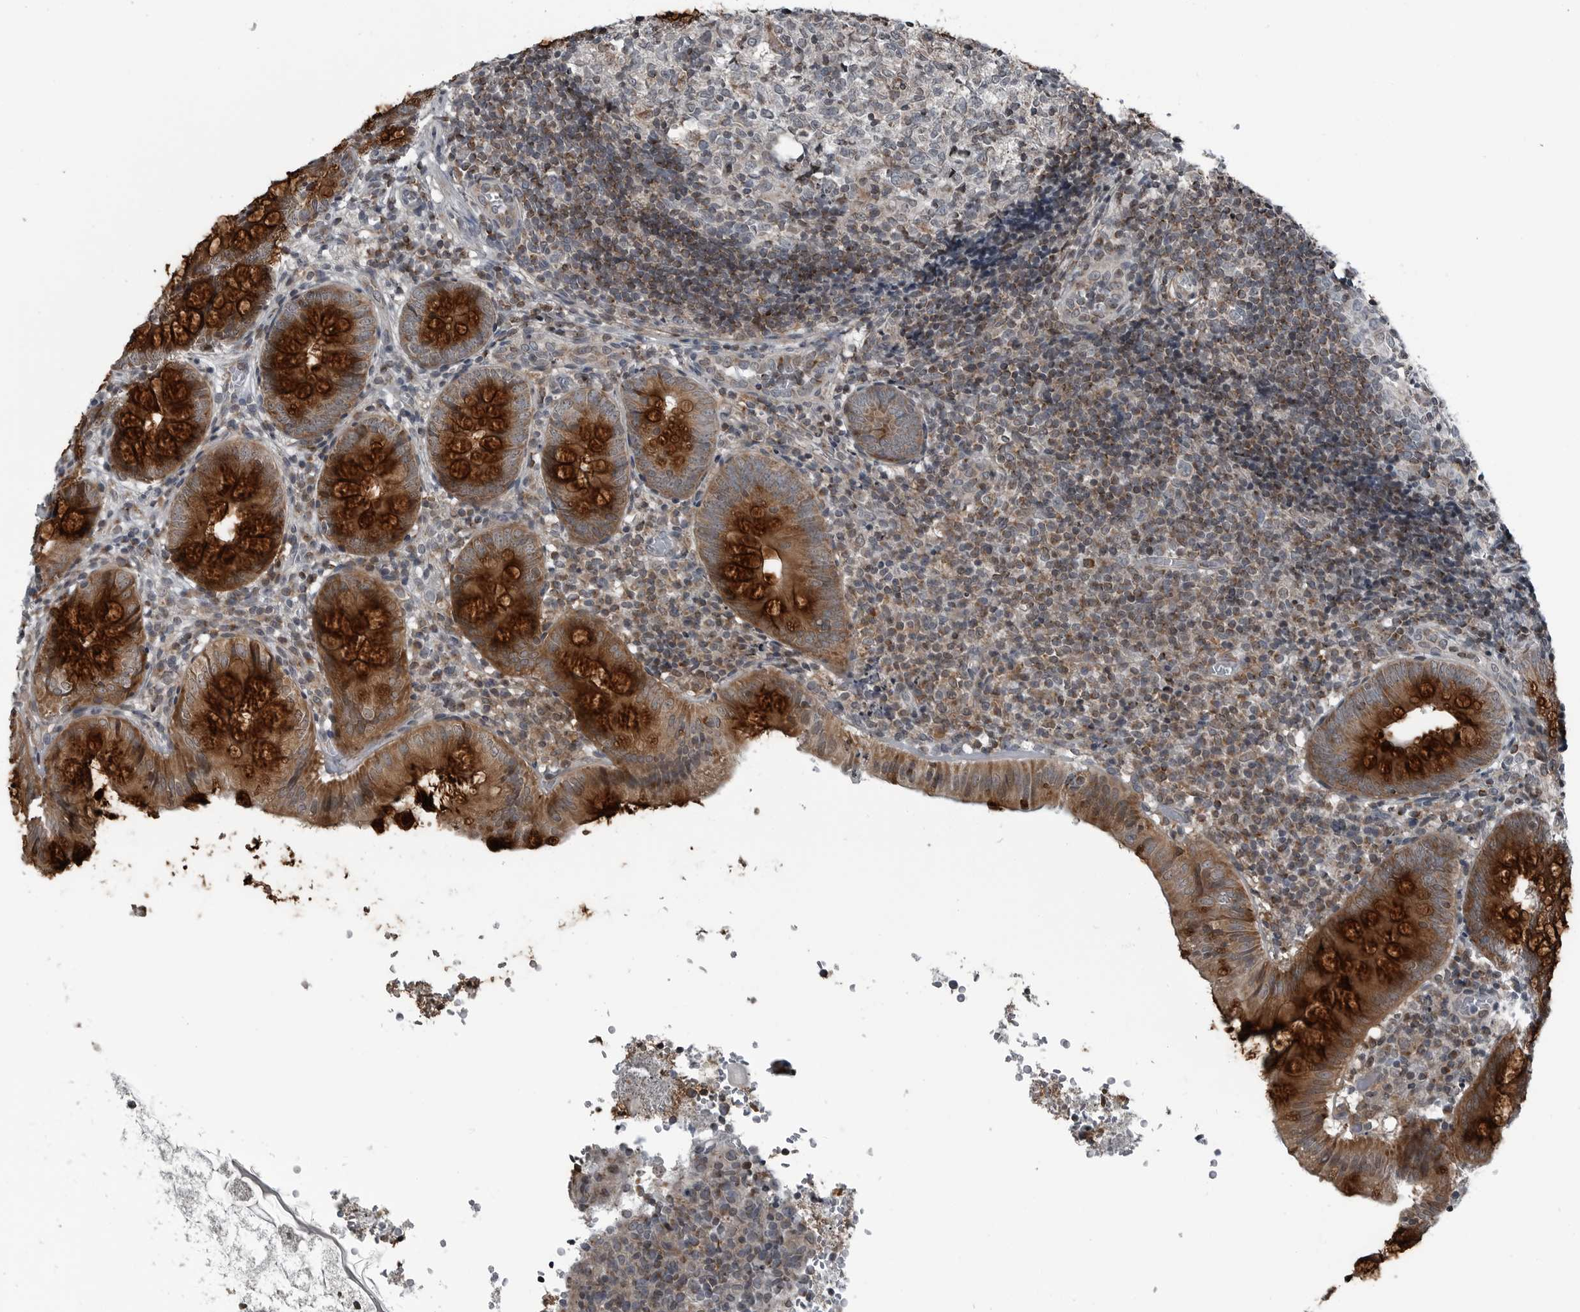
{"staining": {"intensity": "strong", "quantity": ">75%", "location": "cytoplasmic/membranous"}, "tissue": "appendix", "cell_type": "Glandular cells", "image_type": "normal", "snomed": [{"axis": "morphology", "description": "Normal tissue, NOS"}, {"axis": "topography", "description": "Appendix"}], "caption": "High-power microscopy captured an immunohistochemistry (IHC) micrograph of benign appendix, revealing strong cytoplasmic/membranous expression in about >75% of glandular cells.", "gene": "GAK", "patient": {"sex": "male", "age": 8}}